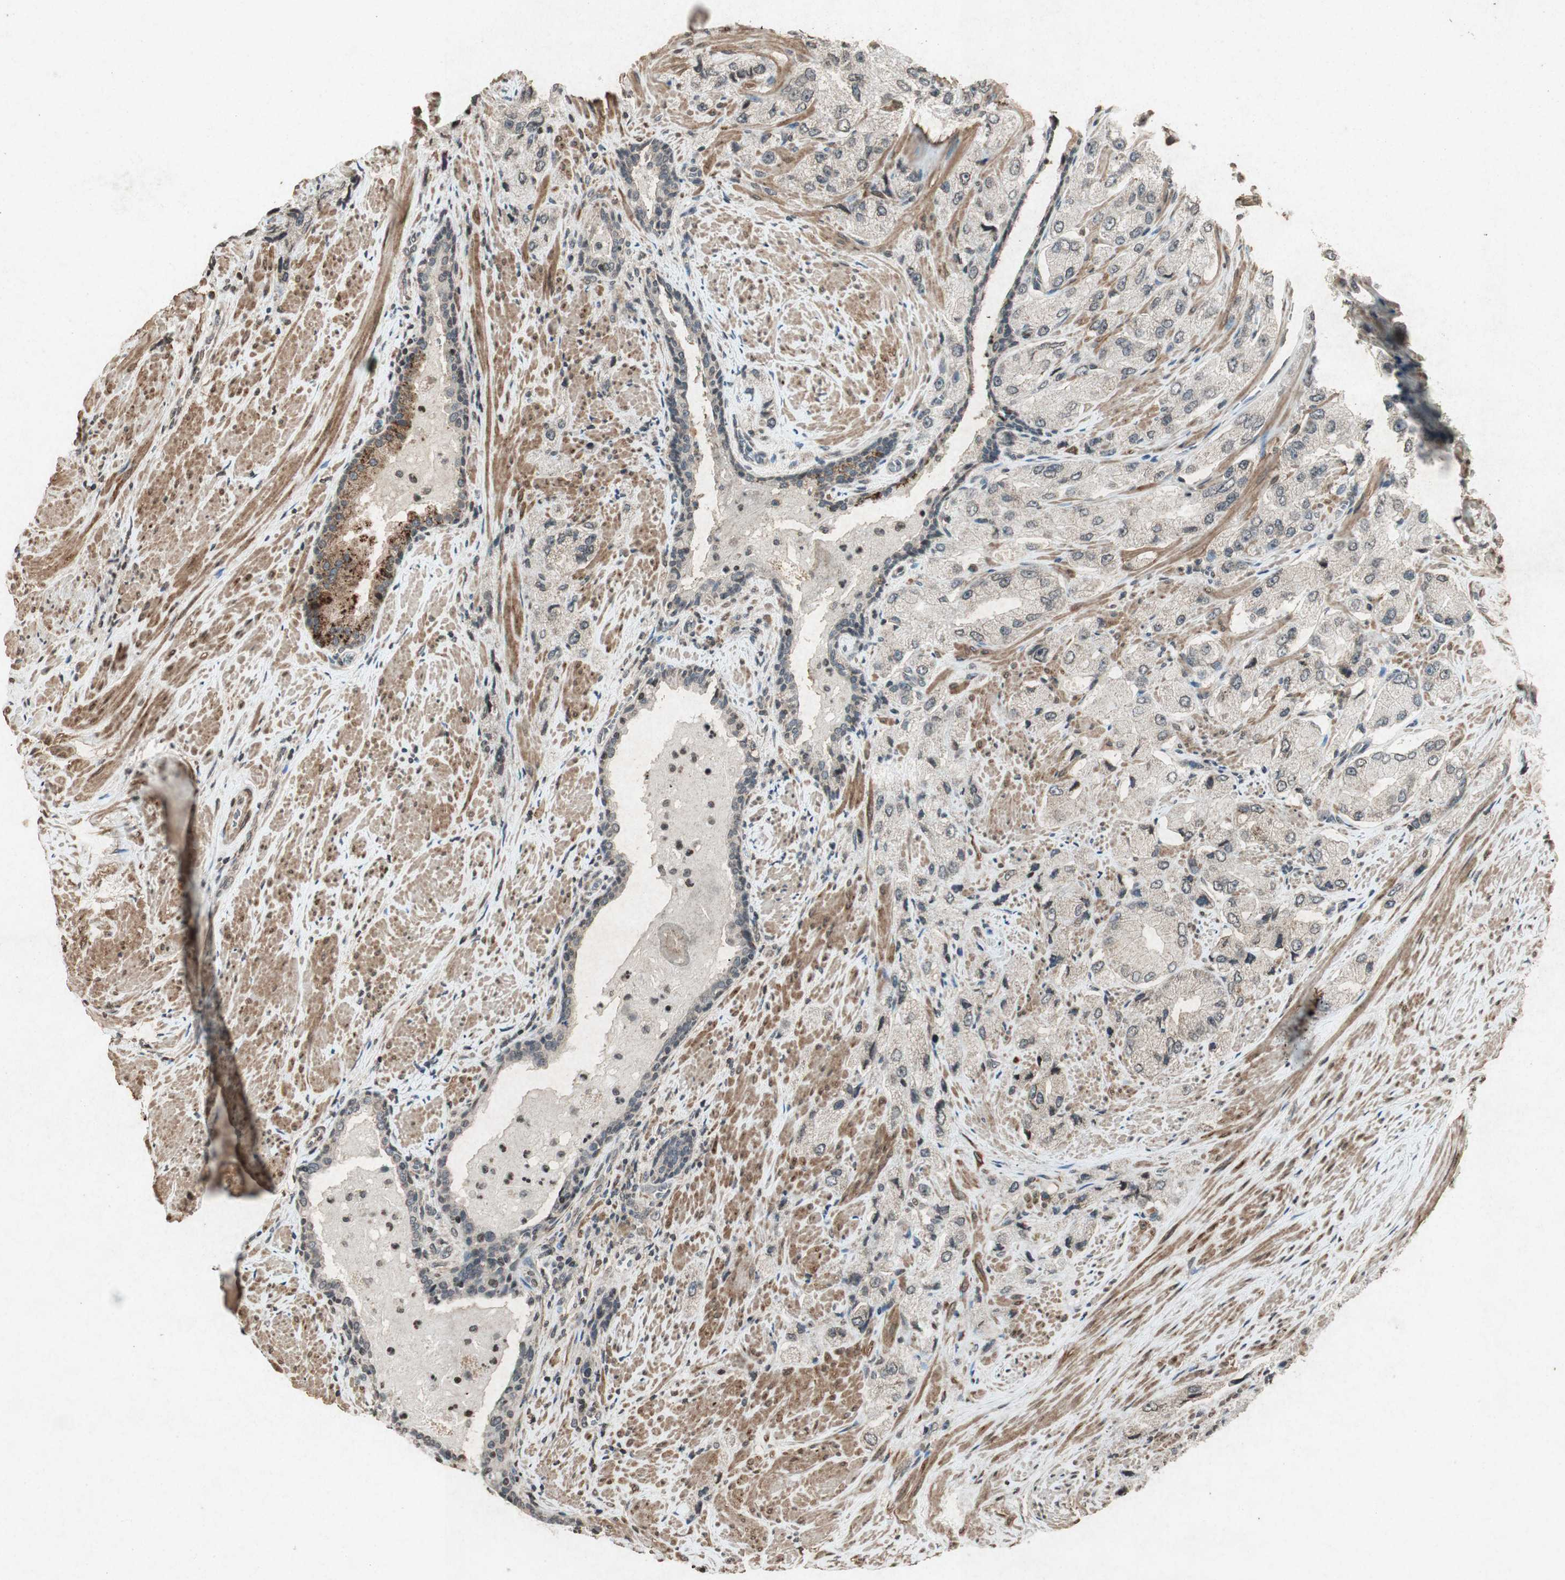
{"staining": {"intensity": "negative", "quantity": "none", "location": "none"}, "tissue": "prostate cancer", "cell_type": "Tumor cells", "image_type": "cancer", "snomed": [{"axis": "morphology", "description": "Adenocarcinoma, High grade"}, {"axis": "topography", "description": "Prostate"}], "caption": "Tumor cells show no significant protein expression in prostate cancer (adenocarcinoma (high-grade)).", "gene": "PRKG1", "patient": {"sex": "male", "age": 58}}